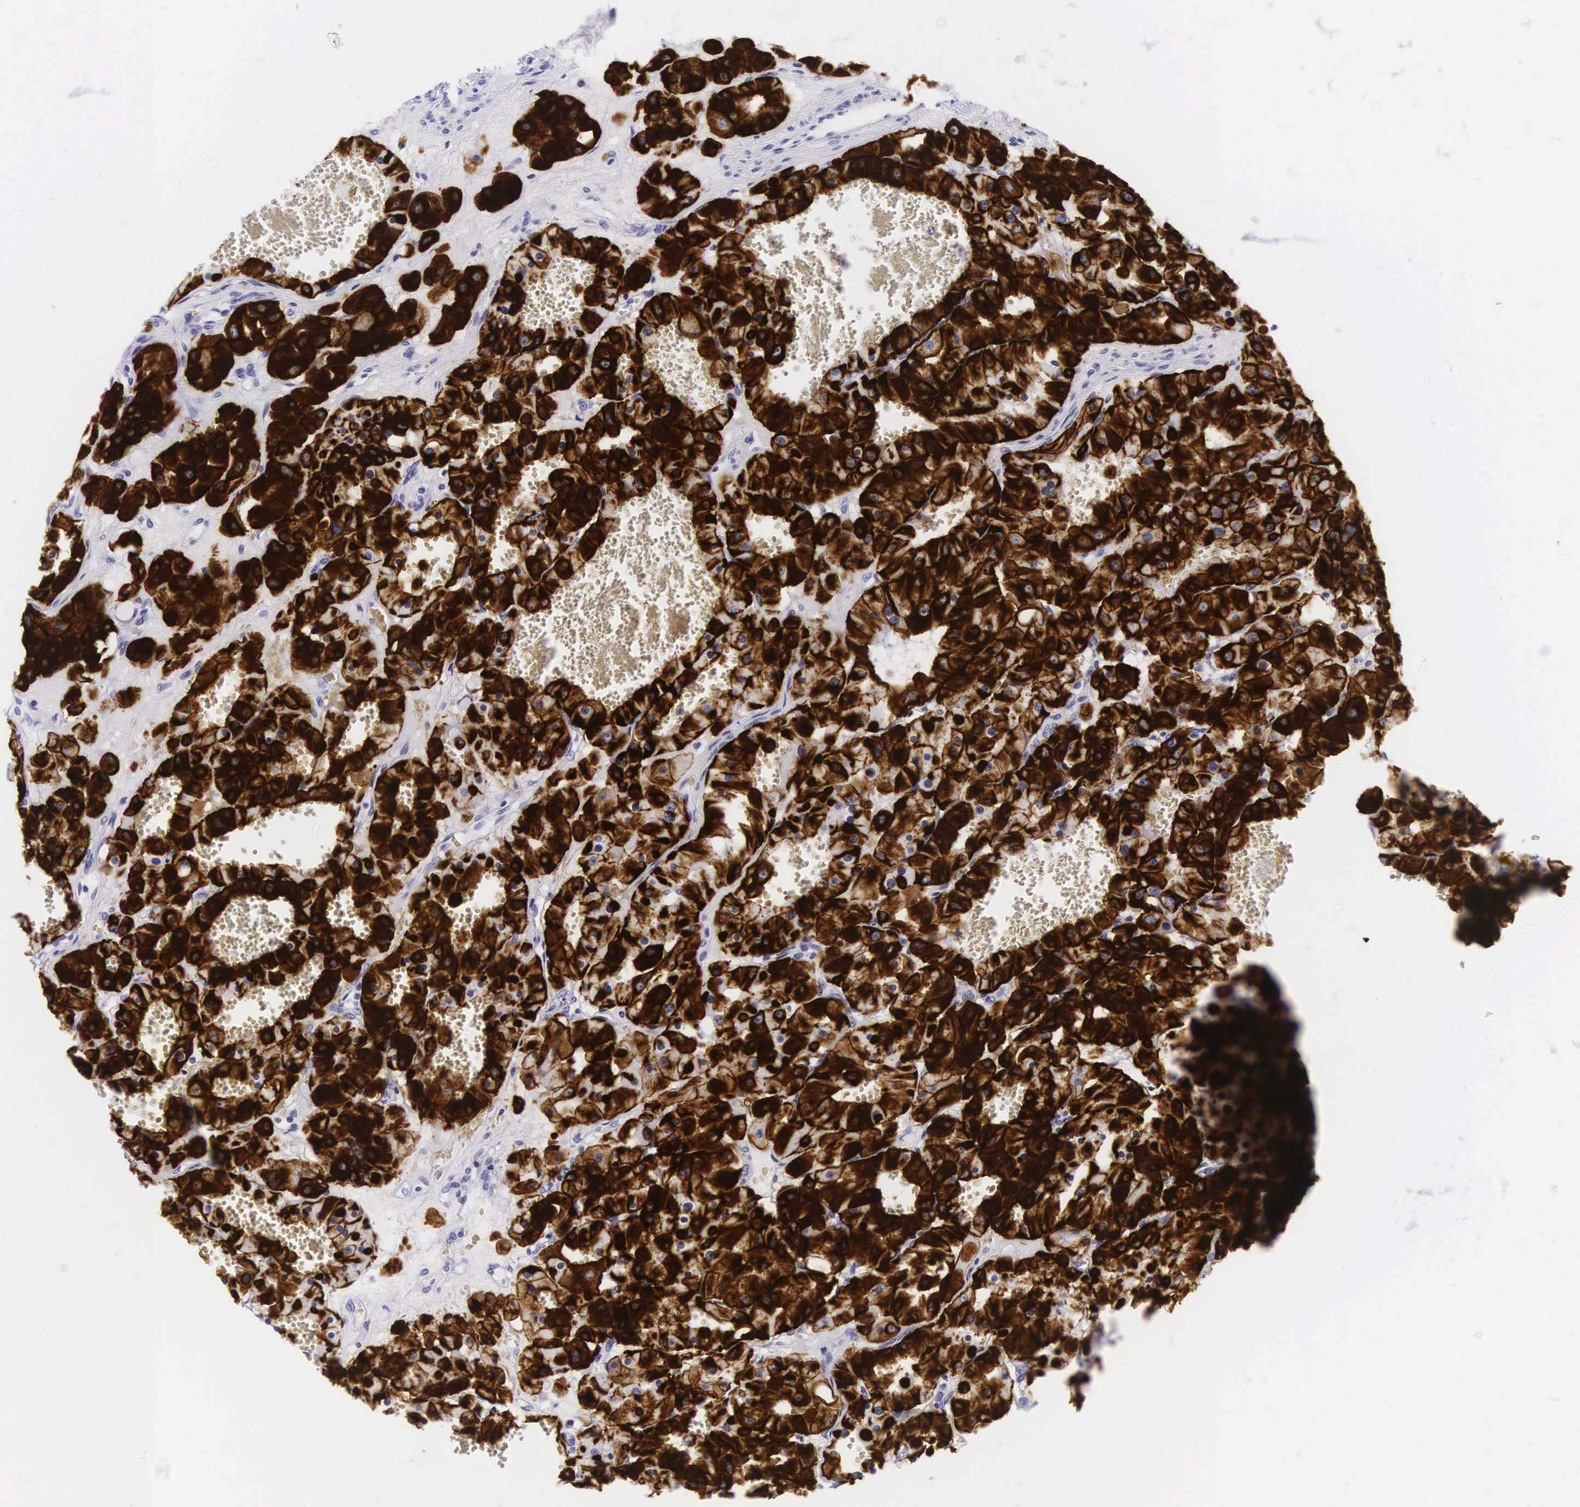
{"staining": {"intensity": "strong", "quantity": ">75%", "location": "cytoplasmic/membranous"}, "tissue": "renal cancer", "cell_type": "Tumor cells", "image_type": "cancer", "snomed": [{"axis": "morphology", "description": "Adenocarcinoma, uncertain malignant potential"}, {"axis": "topography", "description": "Kidney"}], "caption": "High-power microscopy captured an immunohistochemistry (IHC) image of renal adenocarcinoma,  uncertain malignant potential, revealing strong cytoplasmic/membranous positivity in about >75% of tumor cells. (Brightfield microscopy of DAB IHC at high magnification).", "gene": "KRT18", "patient": {"sex": "male", "age": 63}}